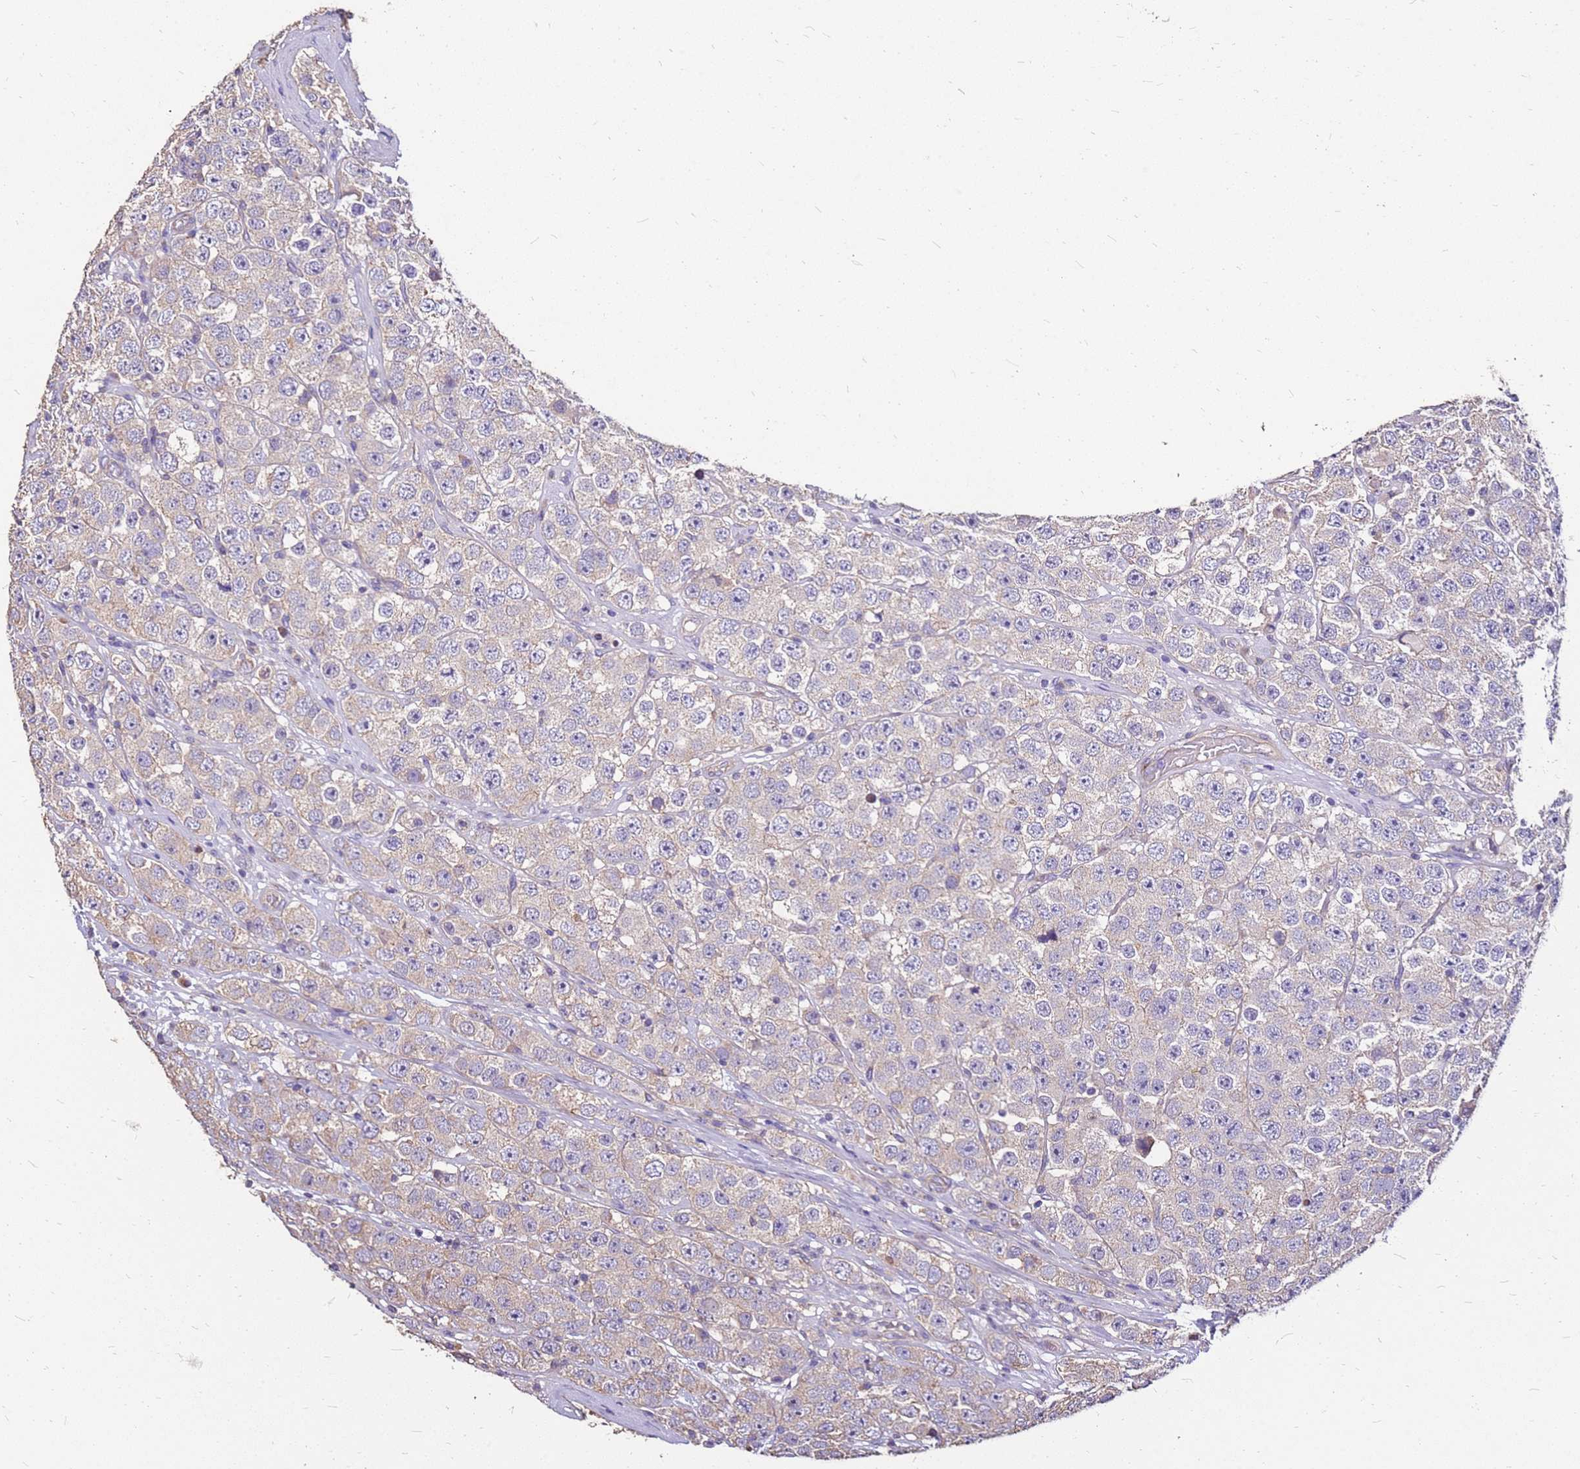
{"staining": {"intensity": "weak", "quantity": "<25%", "location": "cytoplasmic/membranous"}, "tissue": "testis cancer", "cell_type": "Tumor cells", "image_type": "cancer", "snomed": [{"axis": "morphology", "description": "Seminoma, NOS"}, {"axis": "topography", "description": "Testis"}], "caption": "High power microscopy micrograph of an immunohistochemistry (IHC) micrograph of testis seminoma, revealing no significant positivity in tumor cells.", "gene": "EXD3", "patient": {"sex": "male", "age": 28}}